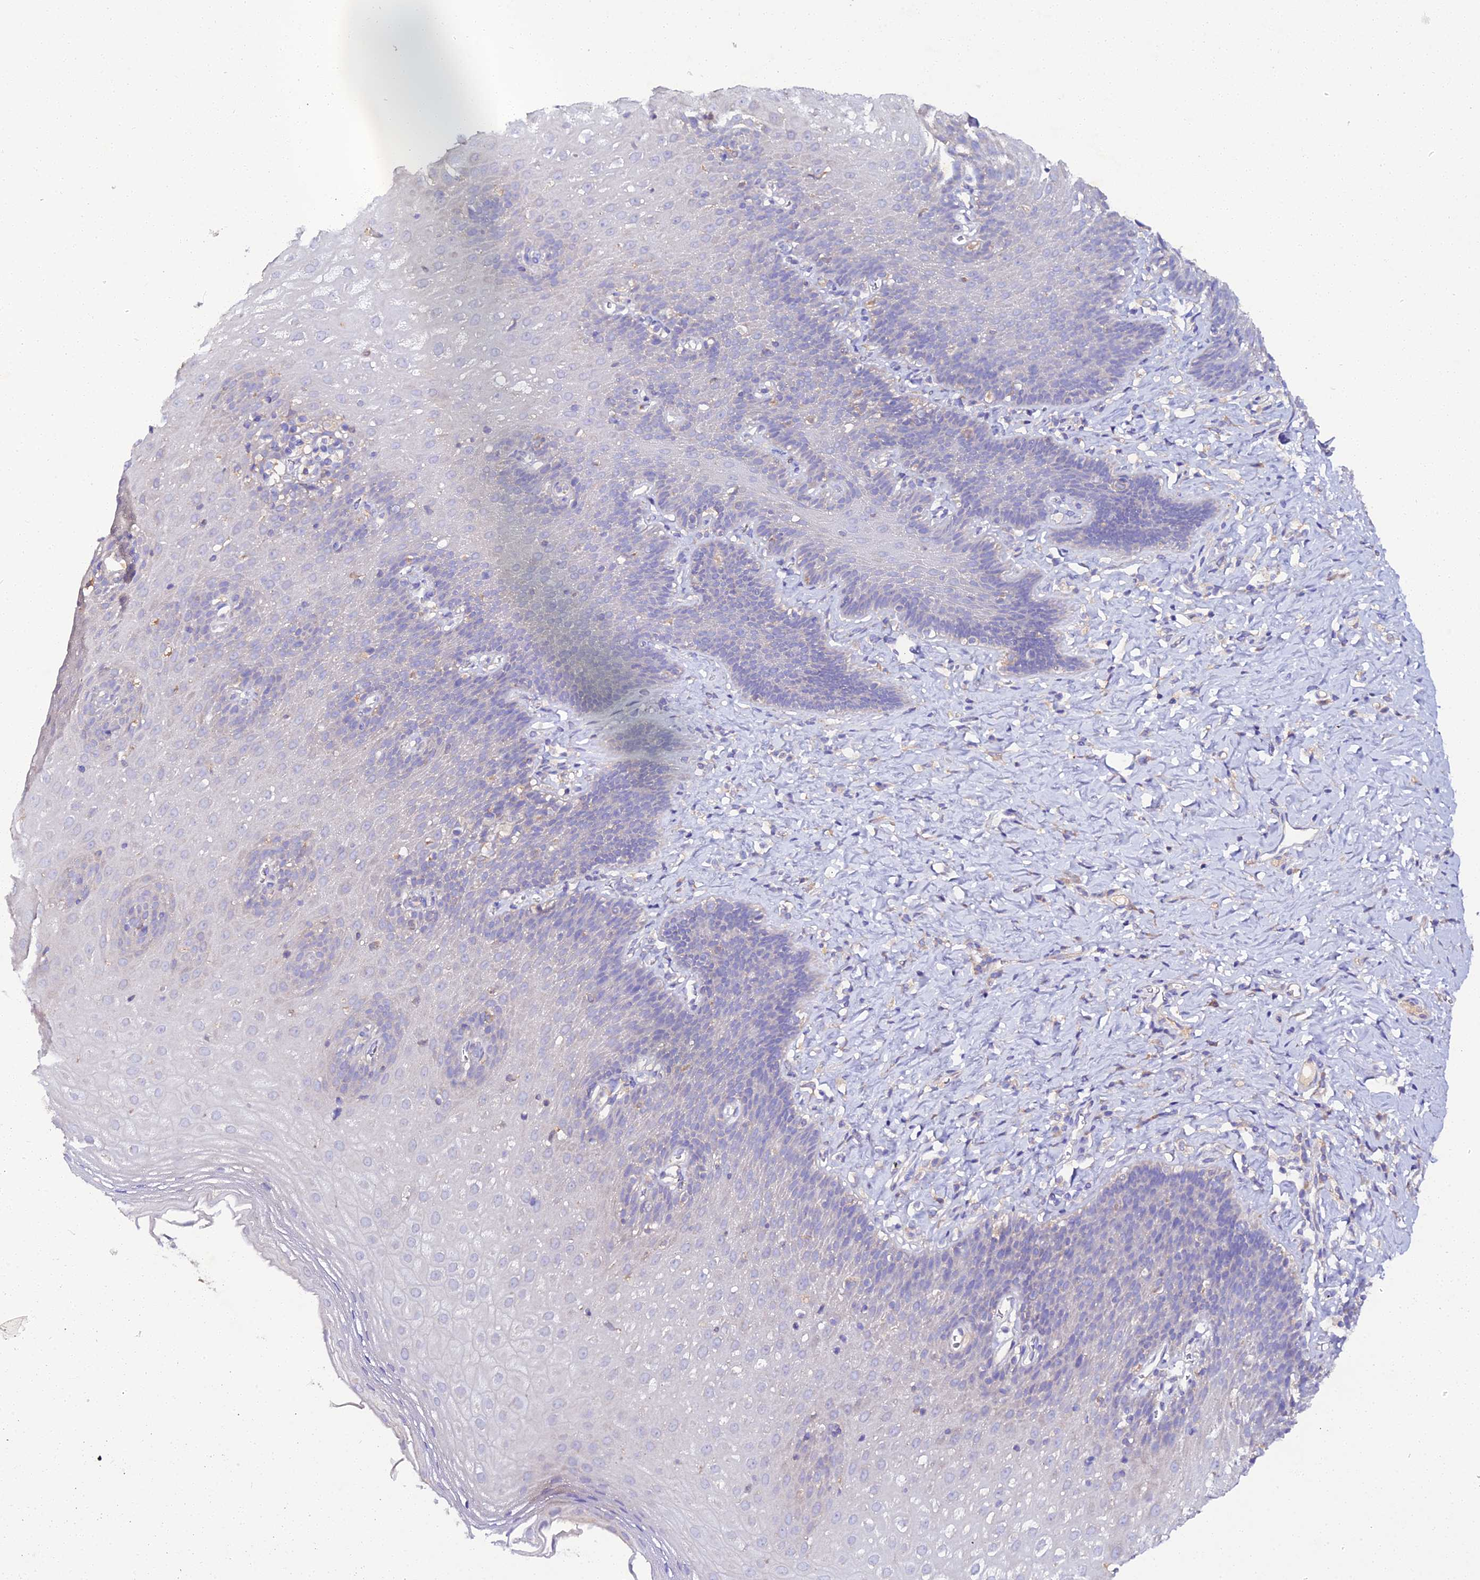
{"staining": {"intensity": "weak", "quantity": "<25%", "location": "cytoplasmic/membranous"}, "tissue": "esophagus", "cell_type": "Squamous epithelial cells", "image_type": "normal", "snomed": [{"axis": "morphology", "description": "Normal tissue, NOS"}, {"axis": "topography", "description": "Esophagus"}], "caption": "DAB (3,3'-diaminobenzidine) immunohistochemical staining of unremarkable human esophagus reveals no significant positivity in squamous epithelial cells. Brightfield microscopy of IHC stained with DAB (brown) and hematoxylin (blue), captured at high magnification.", "gene": "SCX", "patient": {"sex": "female", "age": 61}}